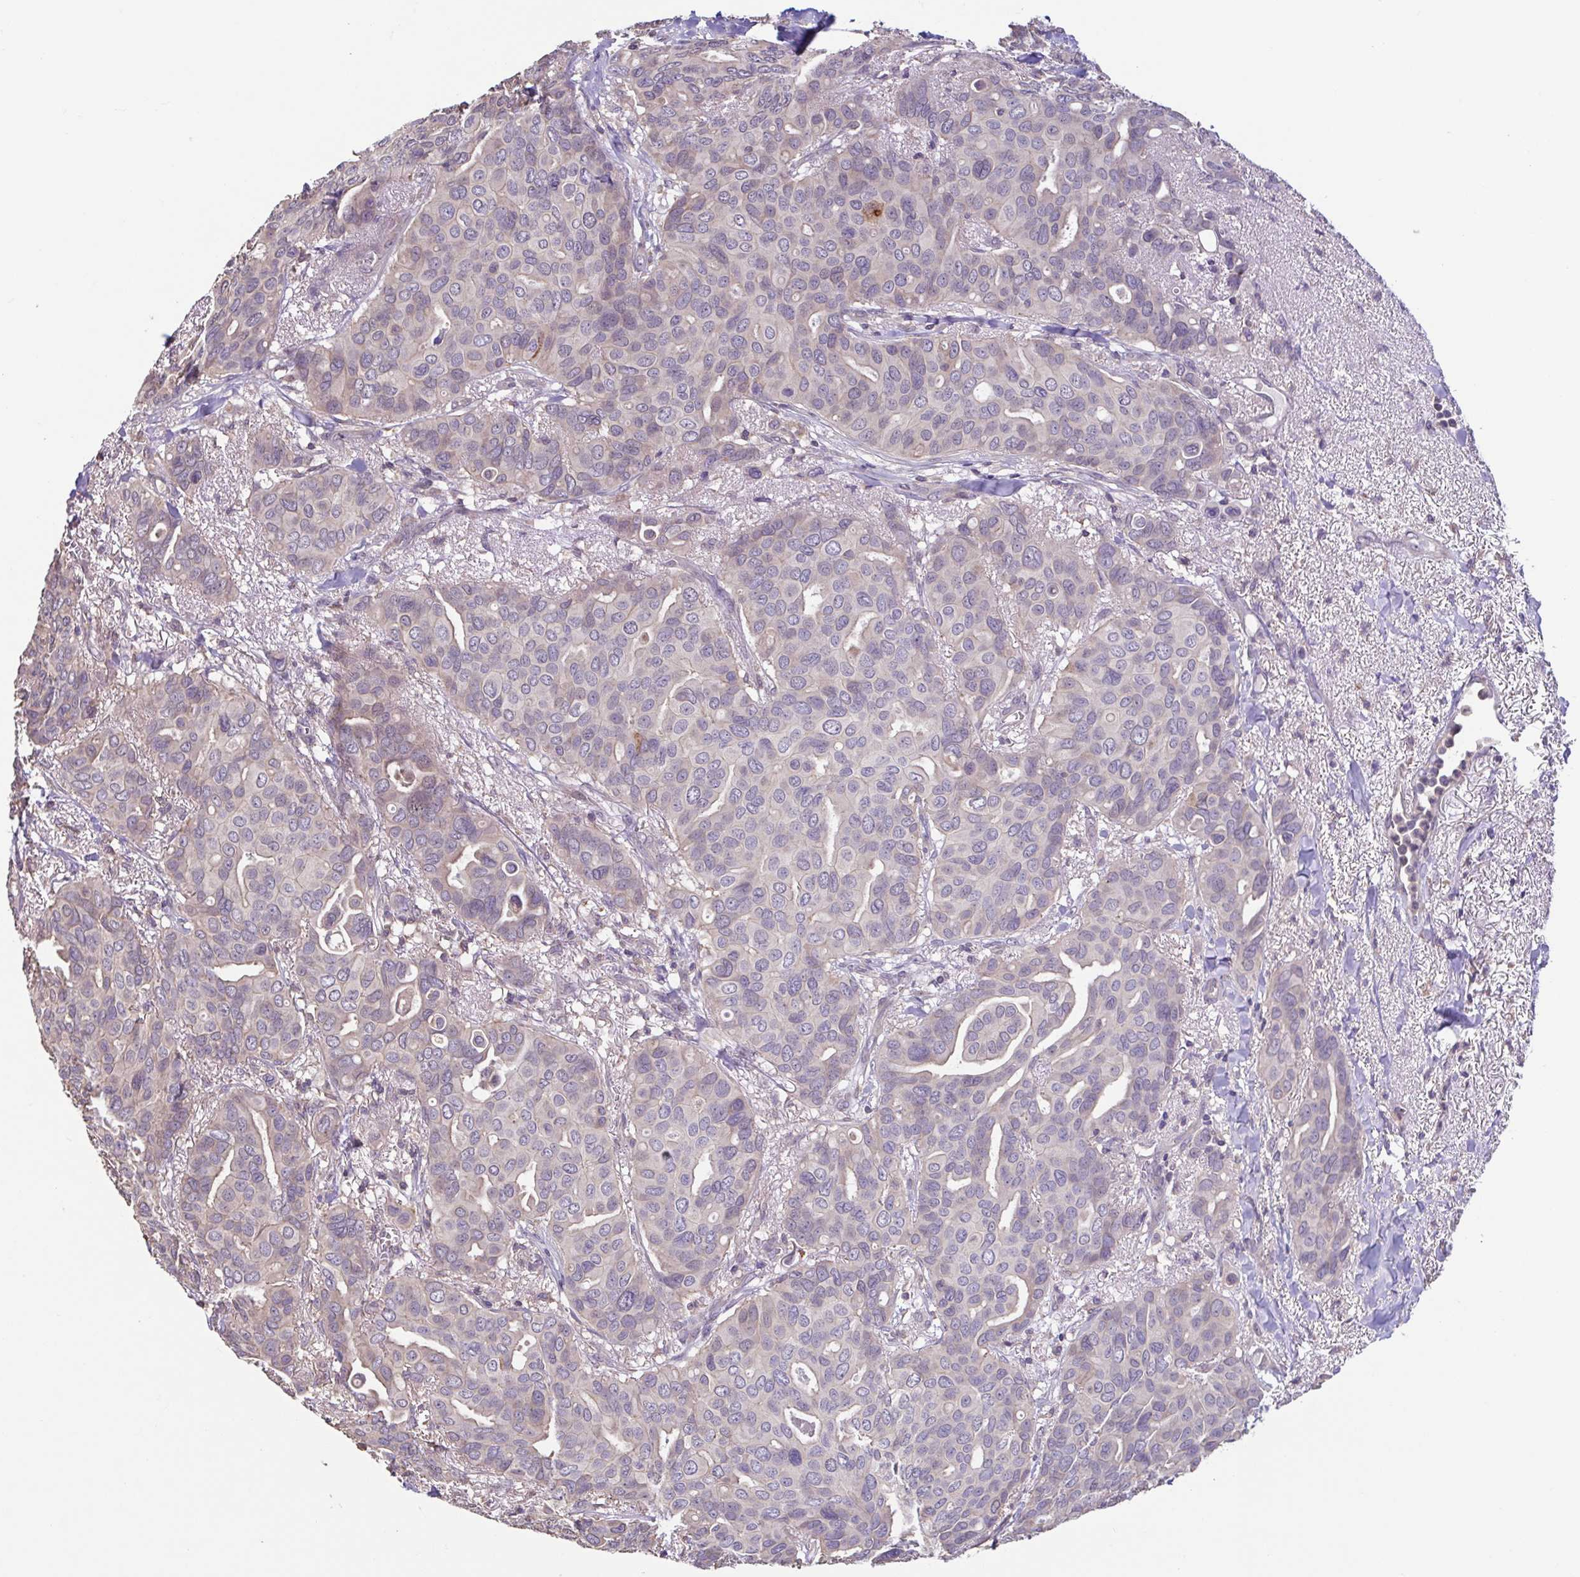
{"staining": {"intensity": "negative", "quantity": "none", "location": "none"}, "tissue": "breast cancer", "cell_type": "Tumor cells", "image_type": "cancer", "snomed": [{"axis": "morphology", "description": "Duct carcinoma"}, {"axis": "topography", "description": "Breast"}], "caption": "Immunohistochemical staining of human invasive ductal carcinoma (breast) demonstrates no significant positivity in tumor cells.", "gene": "ACTRT2", "patient": {"sex": "female", "age": 54}}